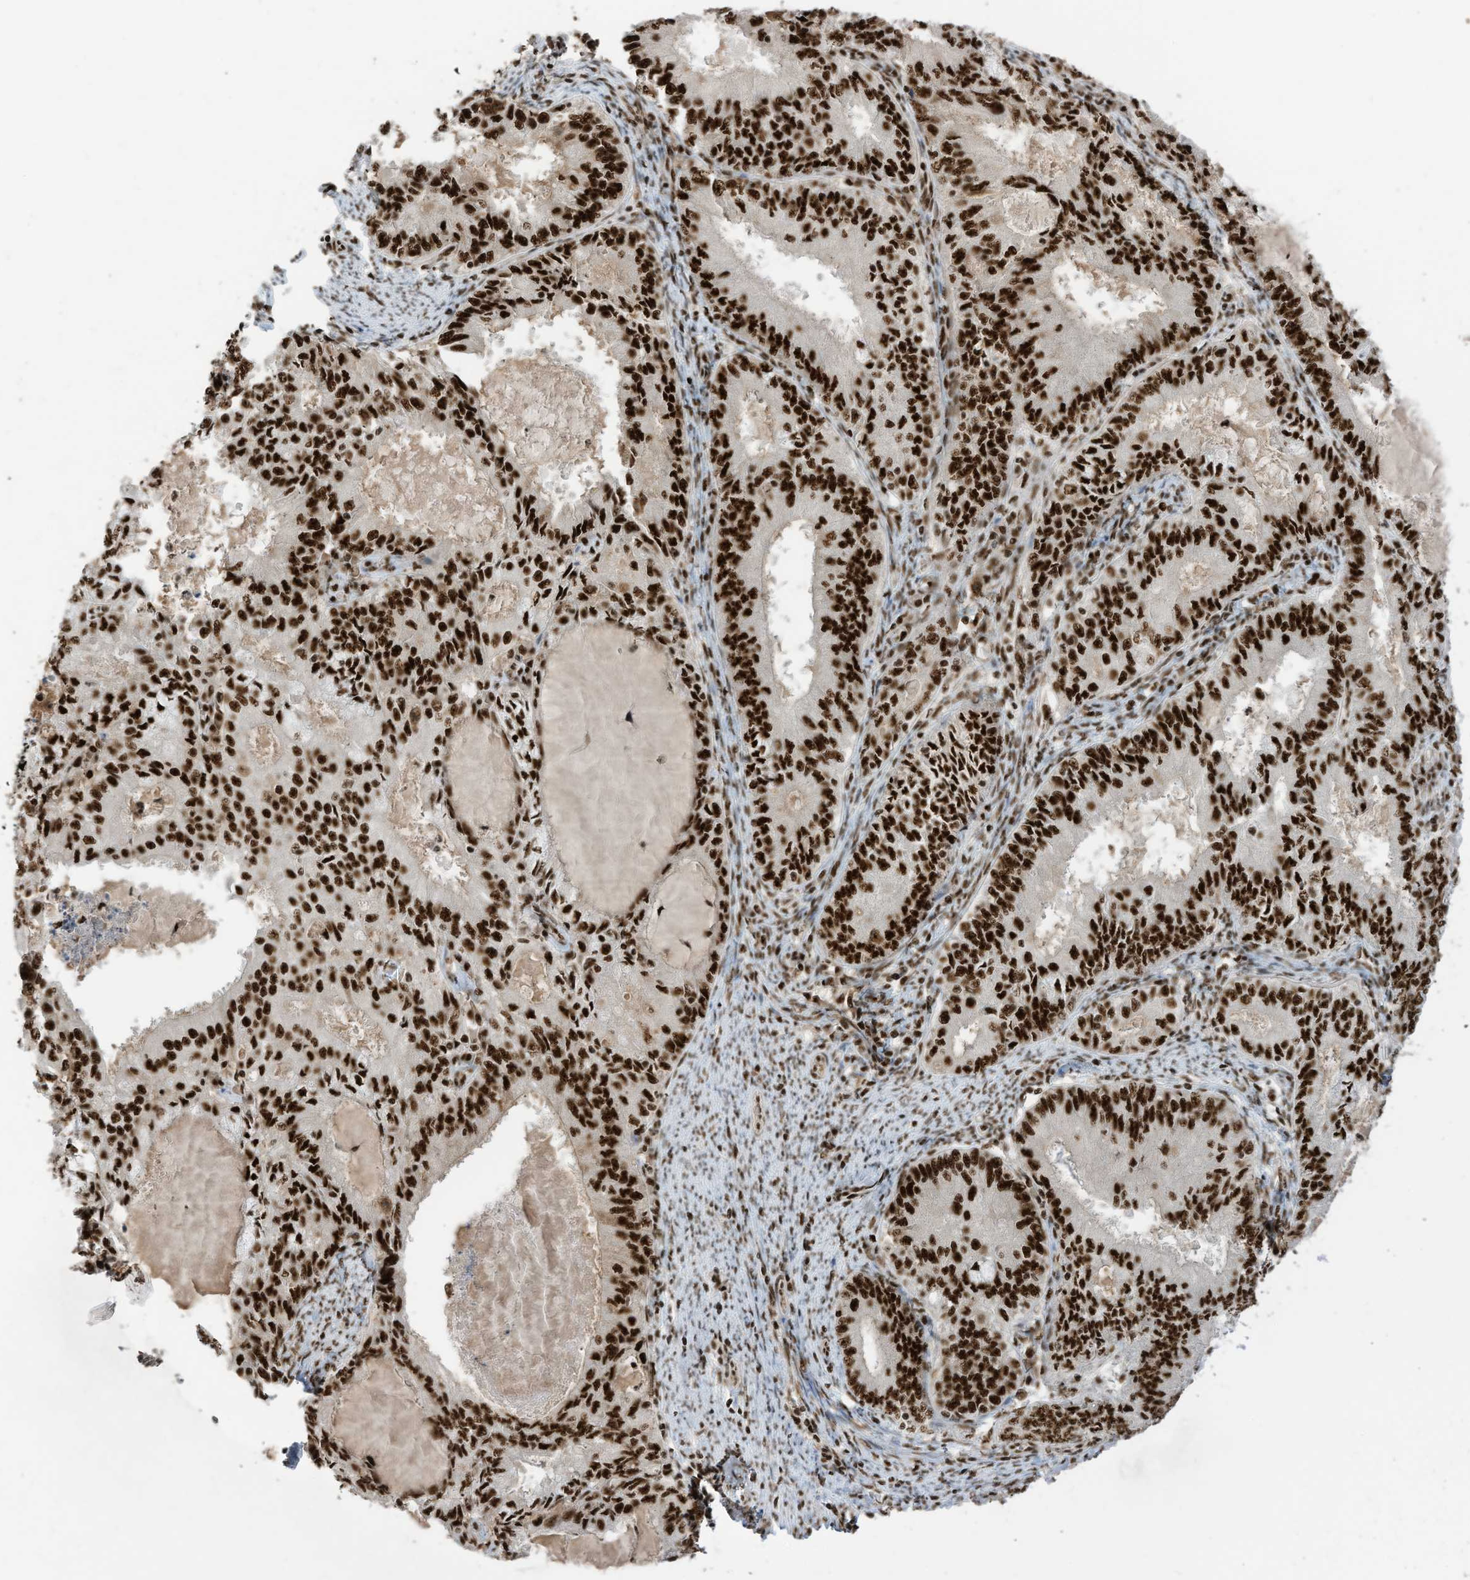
{"staining": {"intensity": "strong", "quantity": ">75%", "location": "nuclear"}, "tissue": "endometrial cancer", "cell_type": "Tumor cells", "image_type": "cancer", "snomed": [{"axis": "morphology", "description": "Adenocarcinoma, NOS"}, {"axis": "topography", "description": "Endometrium"}], "caption": "Endometrial cancer (adenocarcinoma) stained for a protein demonstrates strong nuclear positivity in tumor cells.", "gene": "SF3A3", "patient": {"sex": "female", "age": 57}}